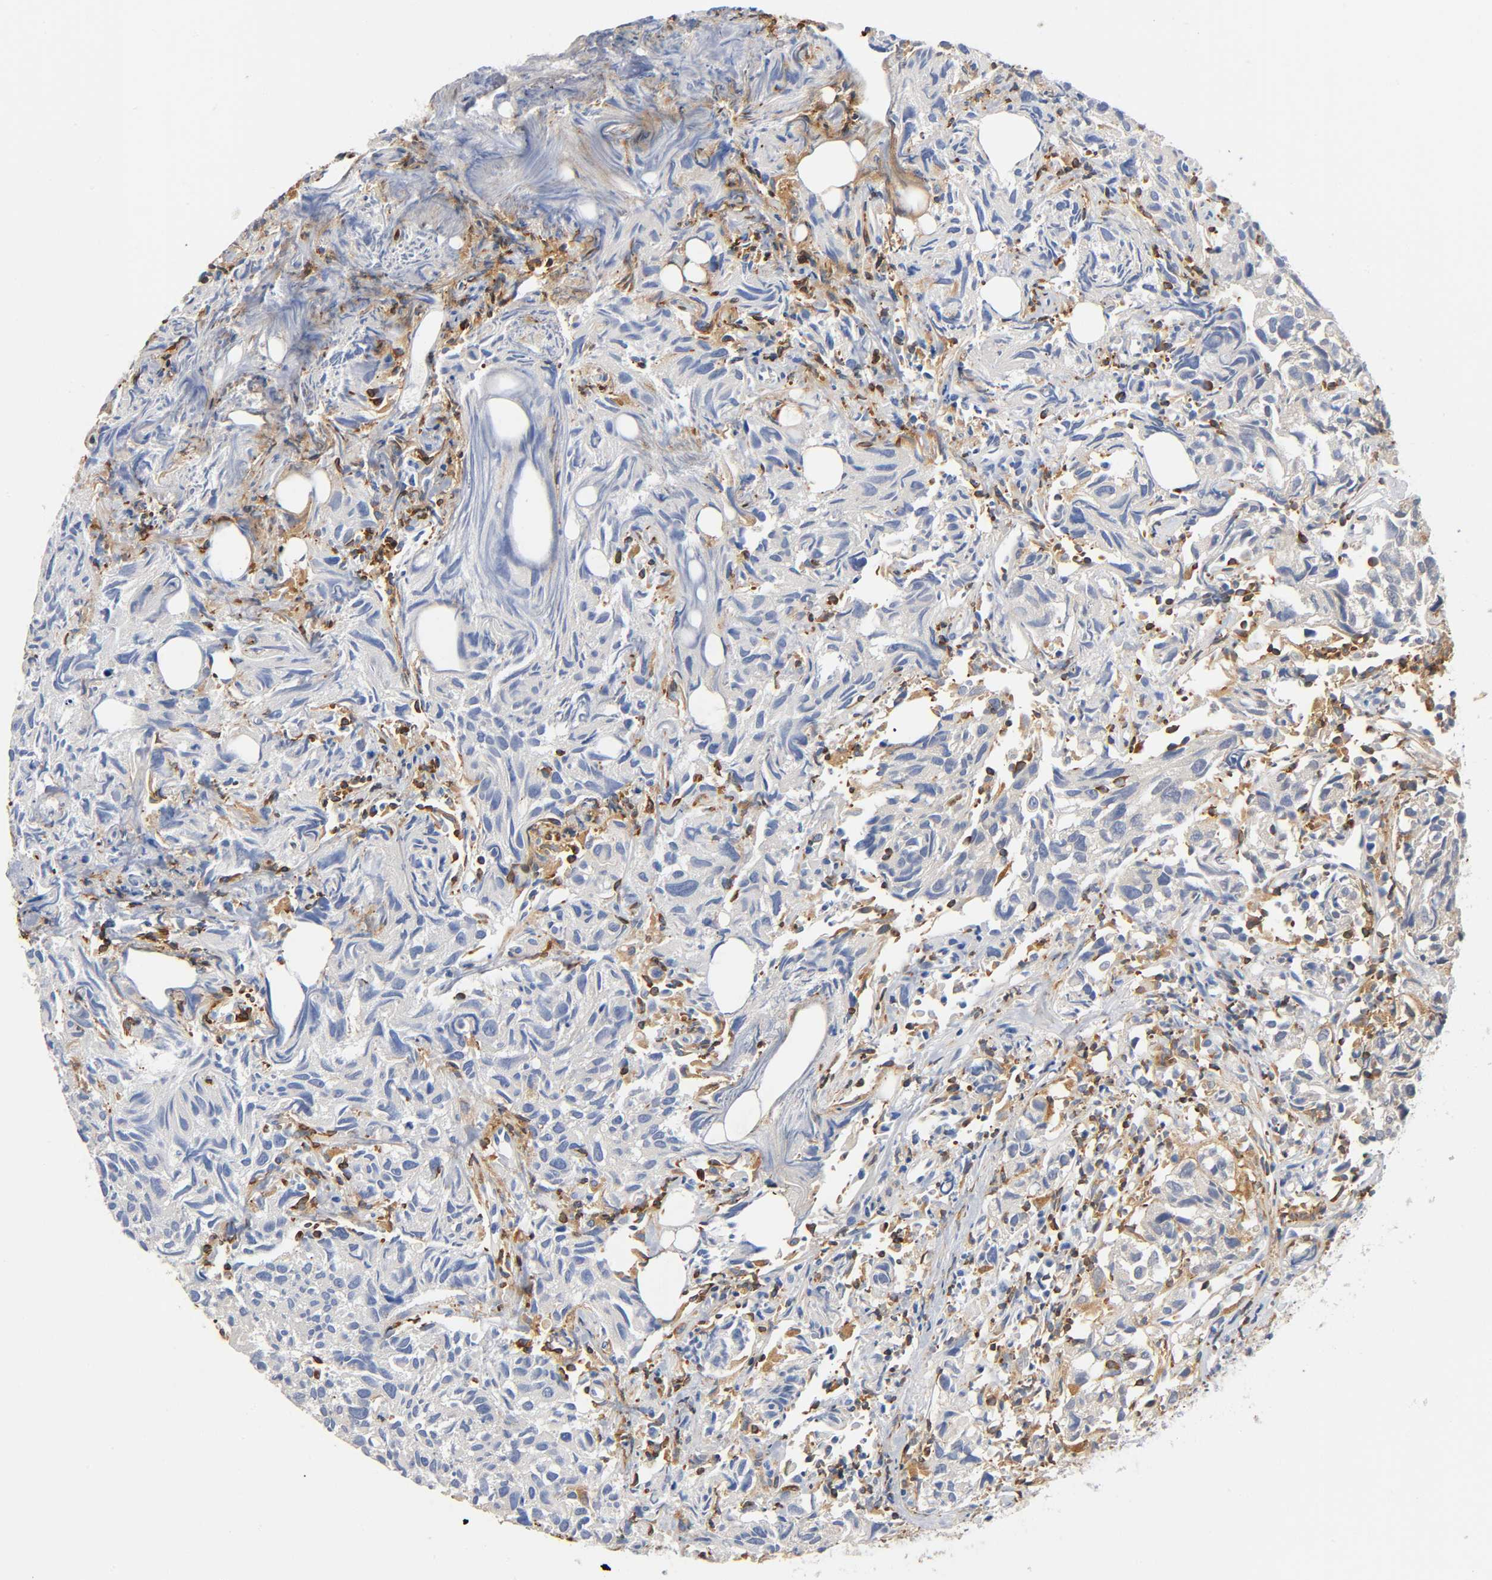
{"staining": {"intensity": "negative", "quantity": "none", "location": "none"}, "tissue": "urothelial cancer", "cell_type": "Tumor cells", "image_type": "cancer", "snomed": [{"axis": "morphology", "description": "Urothelial carcinoma, High grade"}, {"axis": "topography", "description": "Urinary bladder"}], "caption": "This is a photomicrograph of immunohistochemistry (IHC) staining of high-grade urothelial carcinoma, which shows no staining in tumor cells. (DAB (3,3'-diaminobenzidine) IHC, high magnification).", "gene": "UCKL1", "patient": {"sex": "female", "age": 75}}